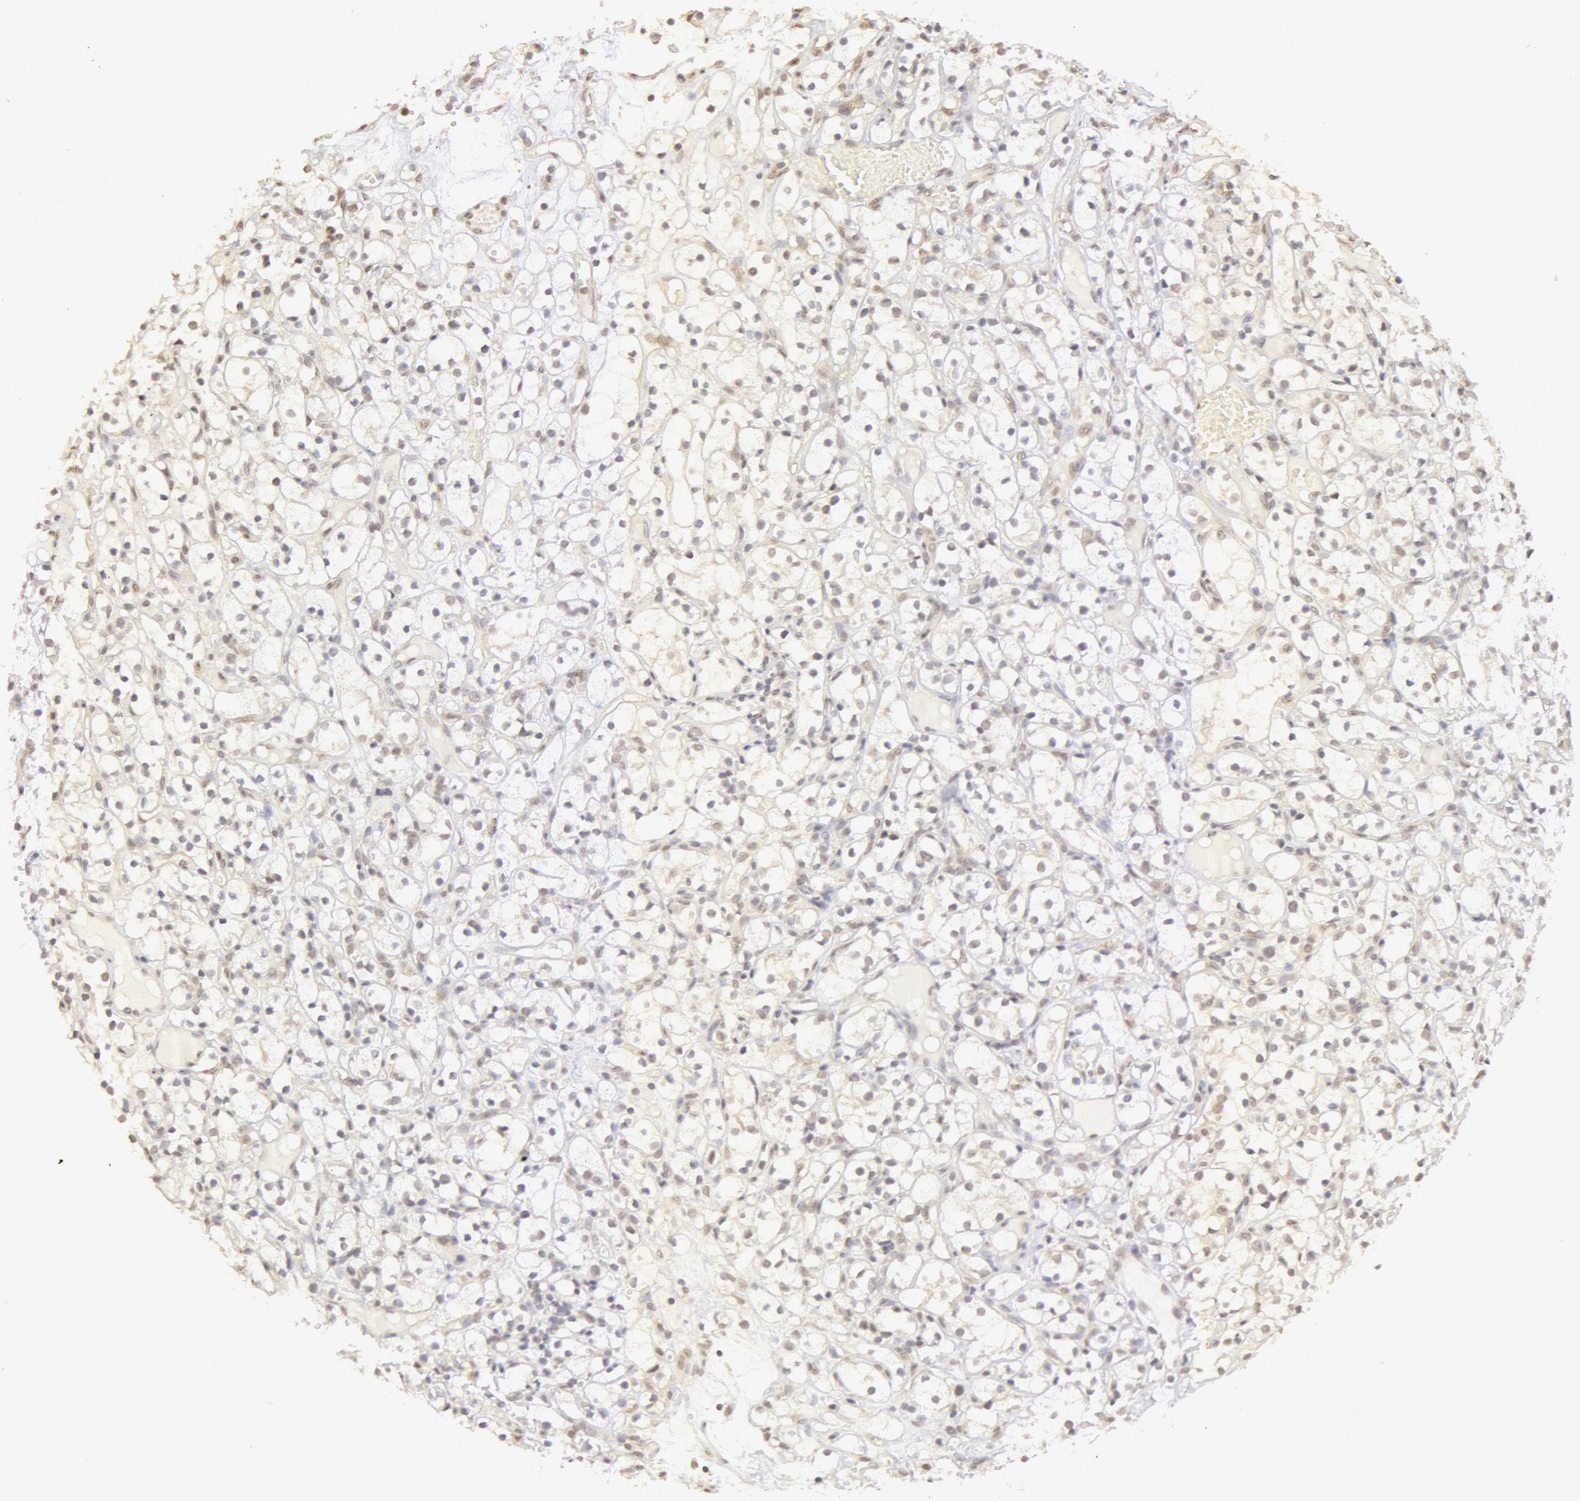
{"staining": {"intensity": "negative", "quantity": "none", "location": "none"}, "tissue": "renal cancer", "cell_type": "Tumor cells", "image_type": "cancer", "snomed": [{"axis": "morphology", "description": "Adenocarcinoma, NOS"}, {"axis": "topography", "description": "Kidney"}], "caption": "Renal cancer (adenocarcinoma) was stained to show a protein in brown. There is no significant positivity in tumor cells. Nuclei are stained in blue.", "gene": "ADAM10", "patient": {"sex": "male", "age": 61}}